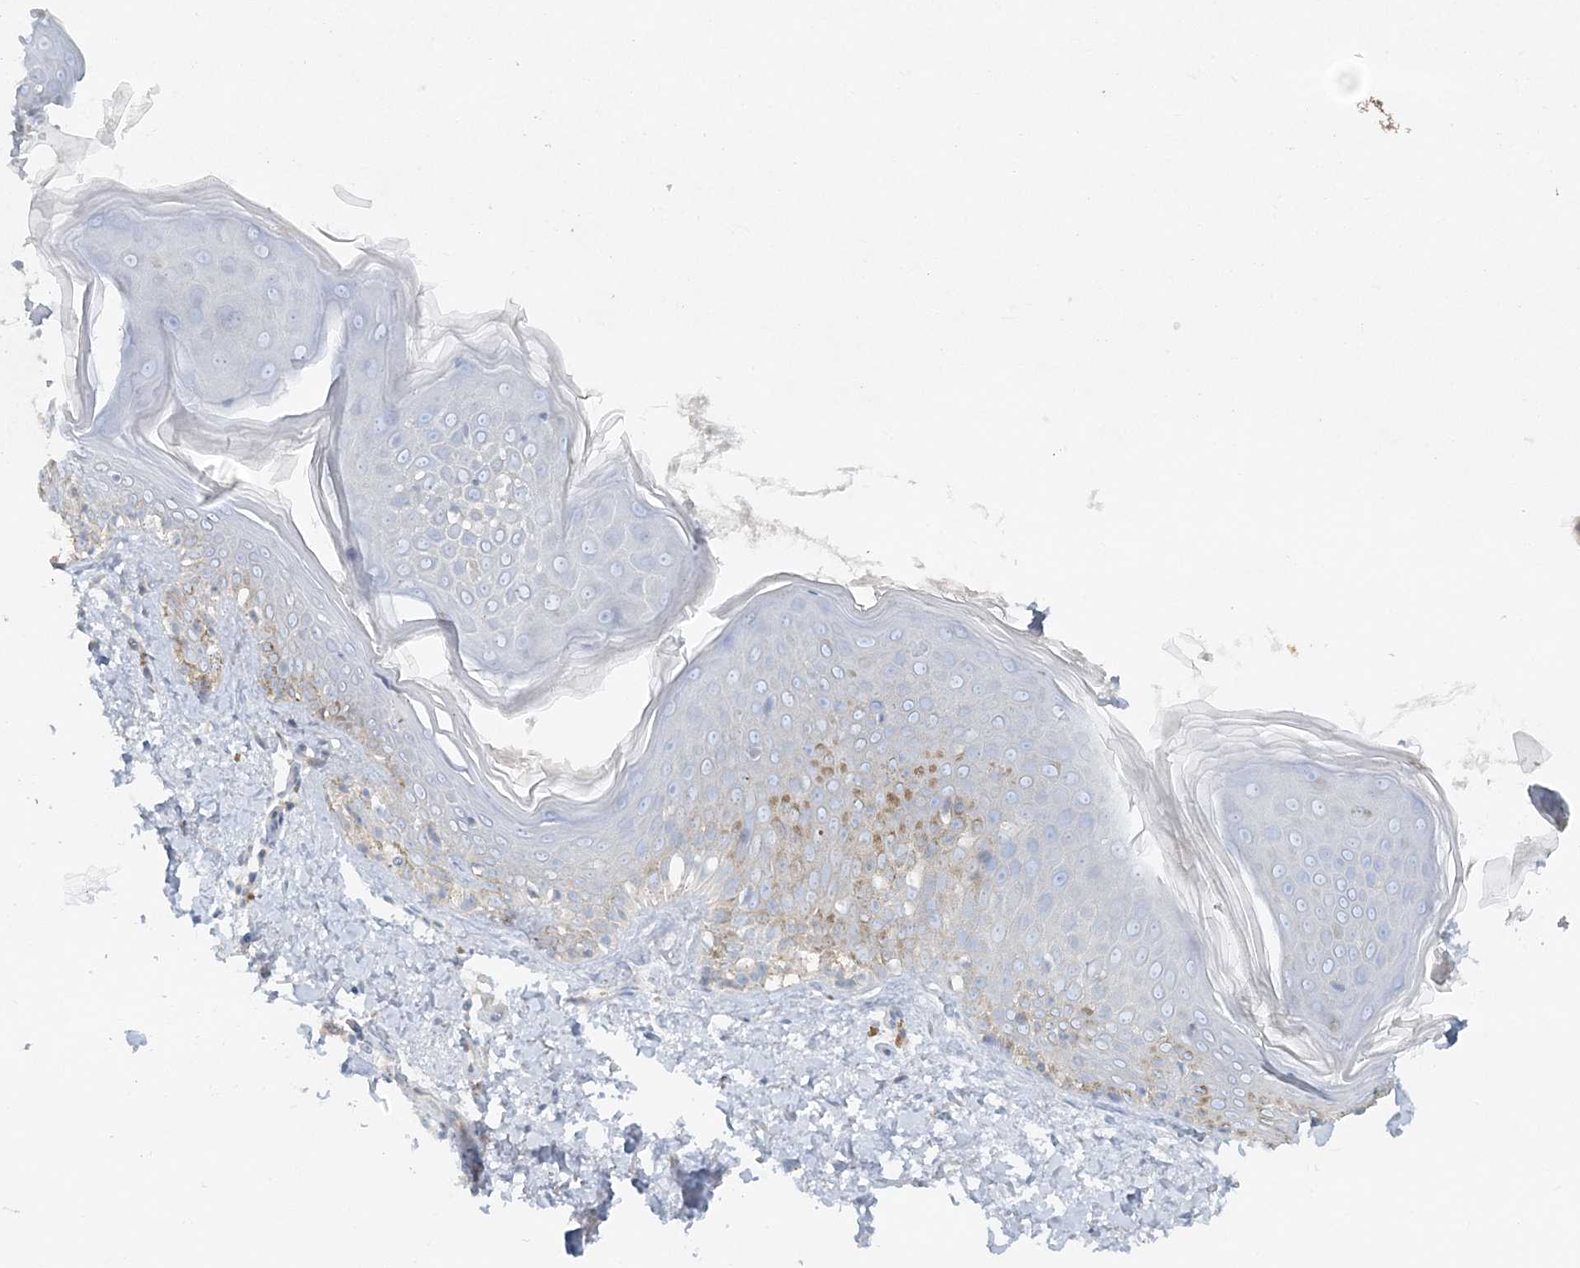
{"staining": {"intensity": "negative", "quantity": "none", "location": "none"}, "tissue": "skin", "cell_type": "Fibroblasts", "image_type": "normal", "snomed": [{"axis": "morphology", "description": "Normal tissue, NOS"}, {"axis": "topography", "description": "Skin"}], "caption": "Immunohistochemistry (IHC) image of normal human skin stained for a protein (brown), which demonstrates no expression in fibroblasts.", "gene": "ATP11A", "patient": {"sex": "male", "age": 37}}